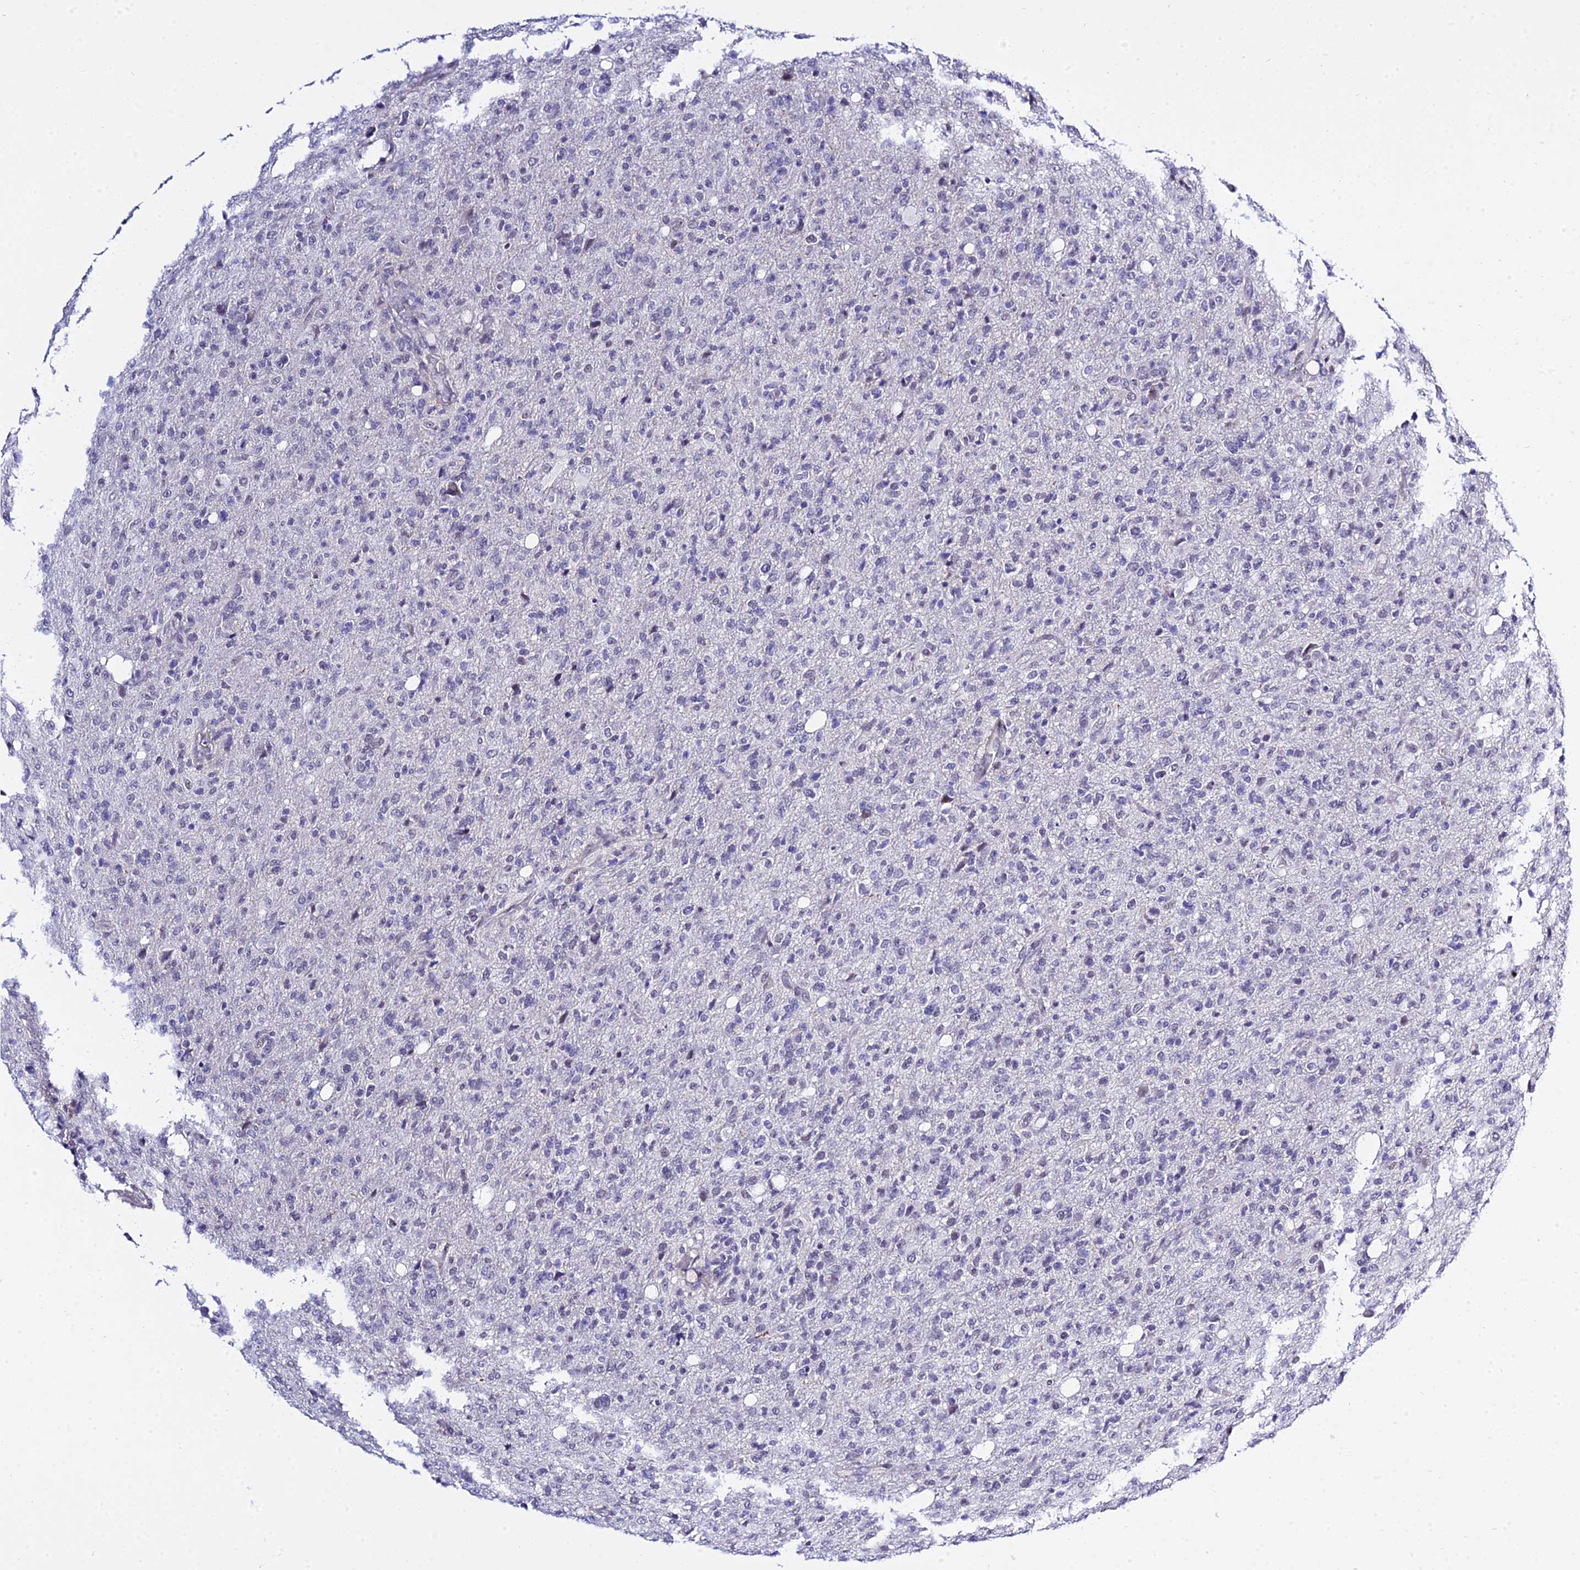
{"staining": {"intensity": "negative", "quantity": "none", "location": "none"}, "tissue": "glioma", "cell_type": "Tumor cells", "image_type": "cancer", "snomed": [{"axis": "morphology", "description": "Glioma, malignant, High grade"}, {"axis": "topography", "description": "Brain"}], "caption": "The photomicrograph reveals no staining of tumor cells in malignant glioma (high-grade).", "gene": "ZNF628", "patient": {"sex": "female", "age": 57}}